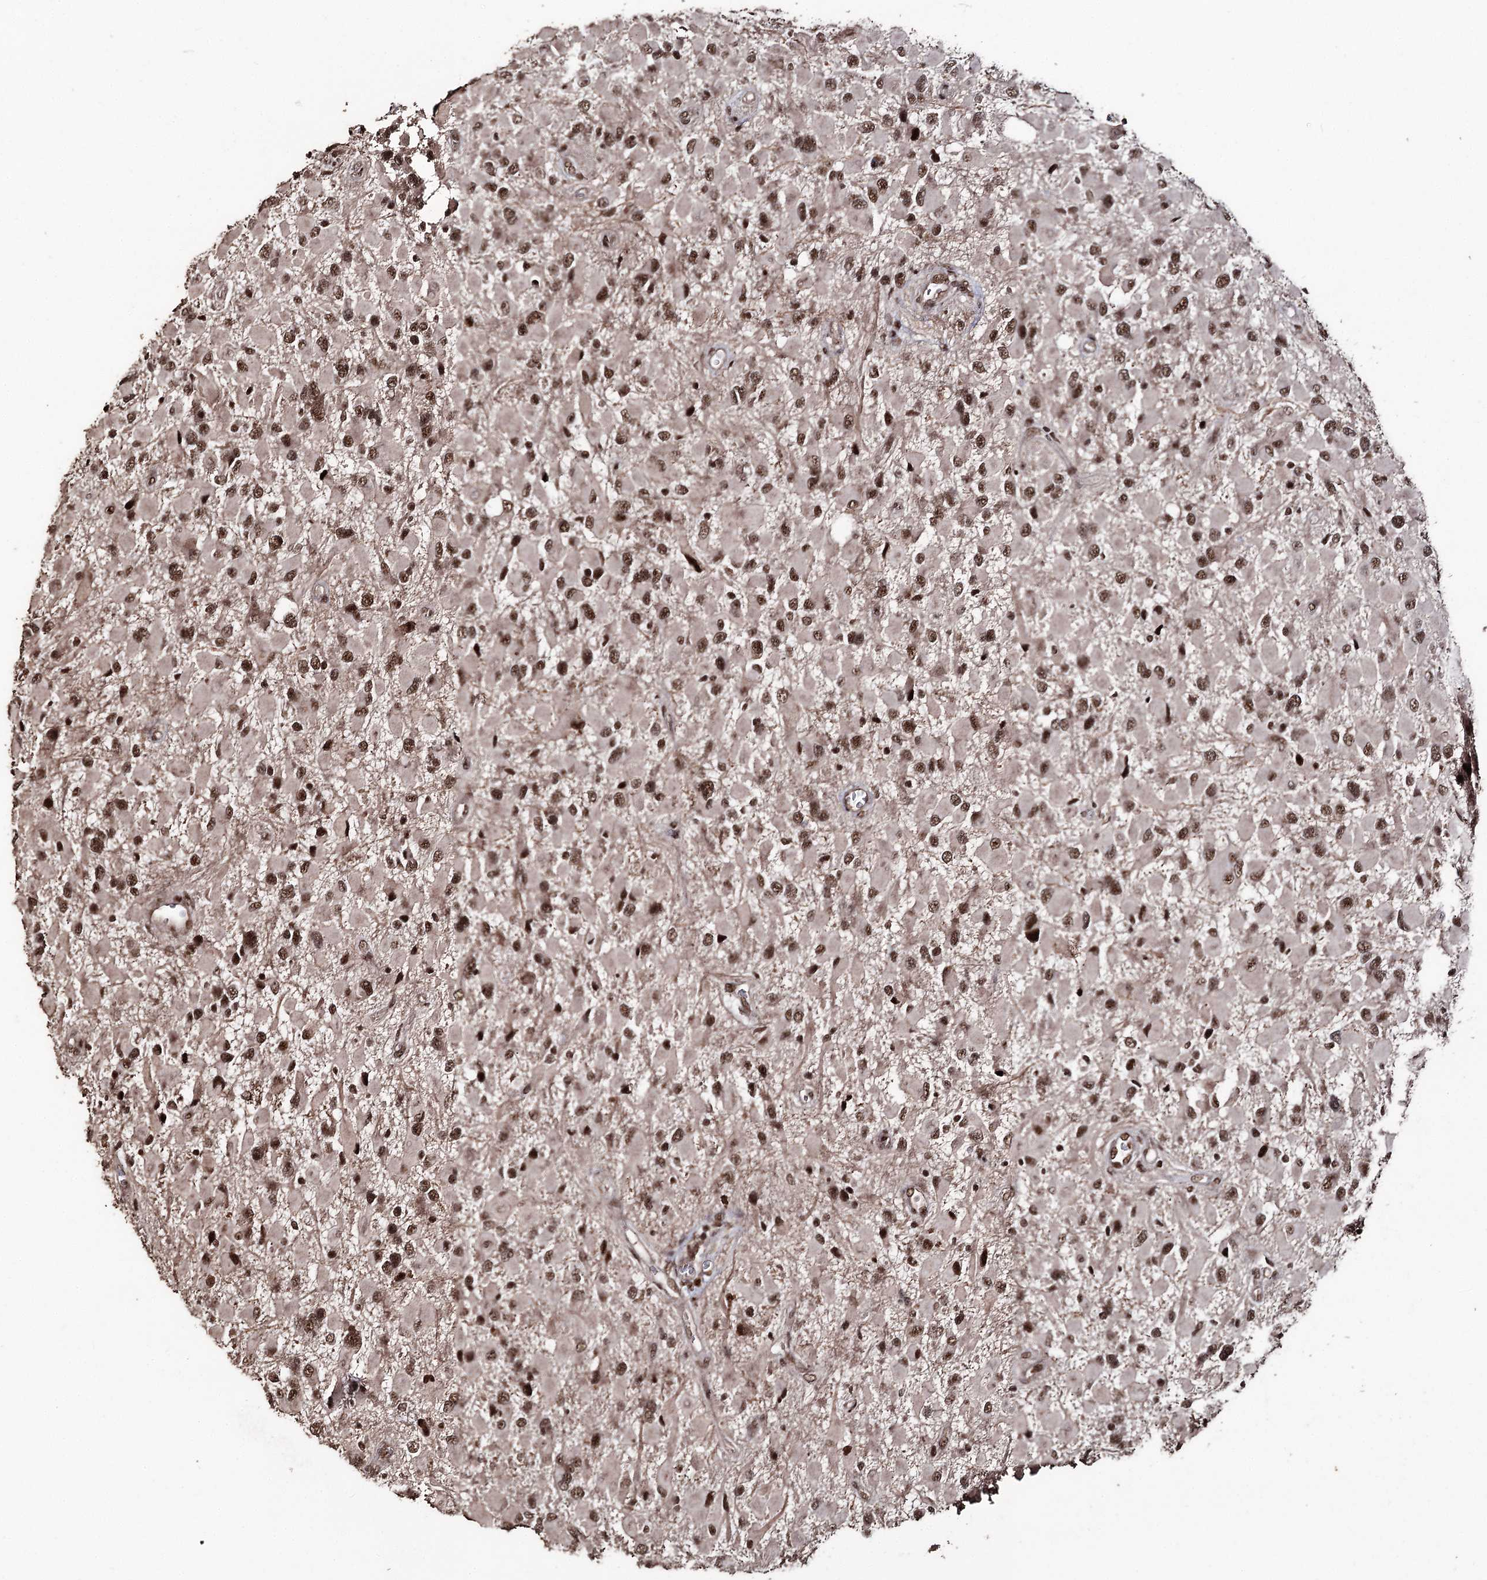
{"staining": {"intensity": "moderate", "quantity": ">75%", "location": "nuclear"}, "tissue": "glioma", "cell_type": "Tumor cells", "image_type": "cancer", "snomed": [{"axis": "morphology", "description": "Glioma, malignant, High grade"}, {"axis": "topography", "description": "Brain"}], "caption": "IHC histopathology image of human glioma stained for a protein (brown), which demonstrates medium levels of moderate nuclear expression in about >75% of tumor cells.", "gene": "U2SURP", "patient": {"sex": "male", "age": 53}}